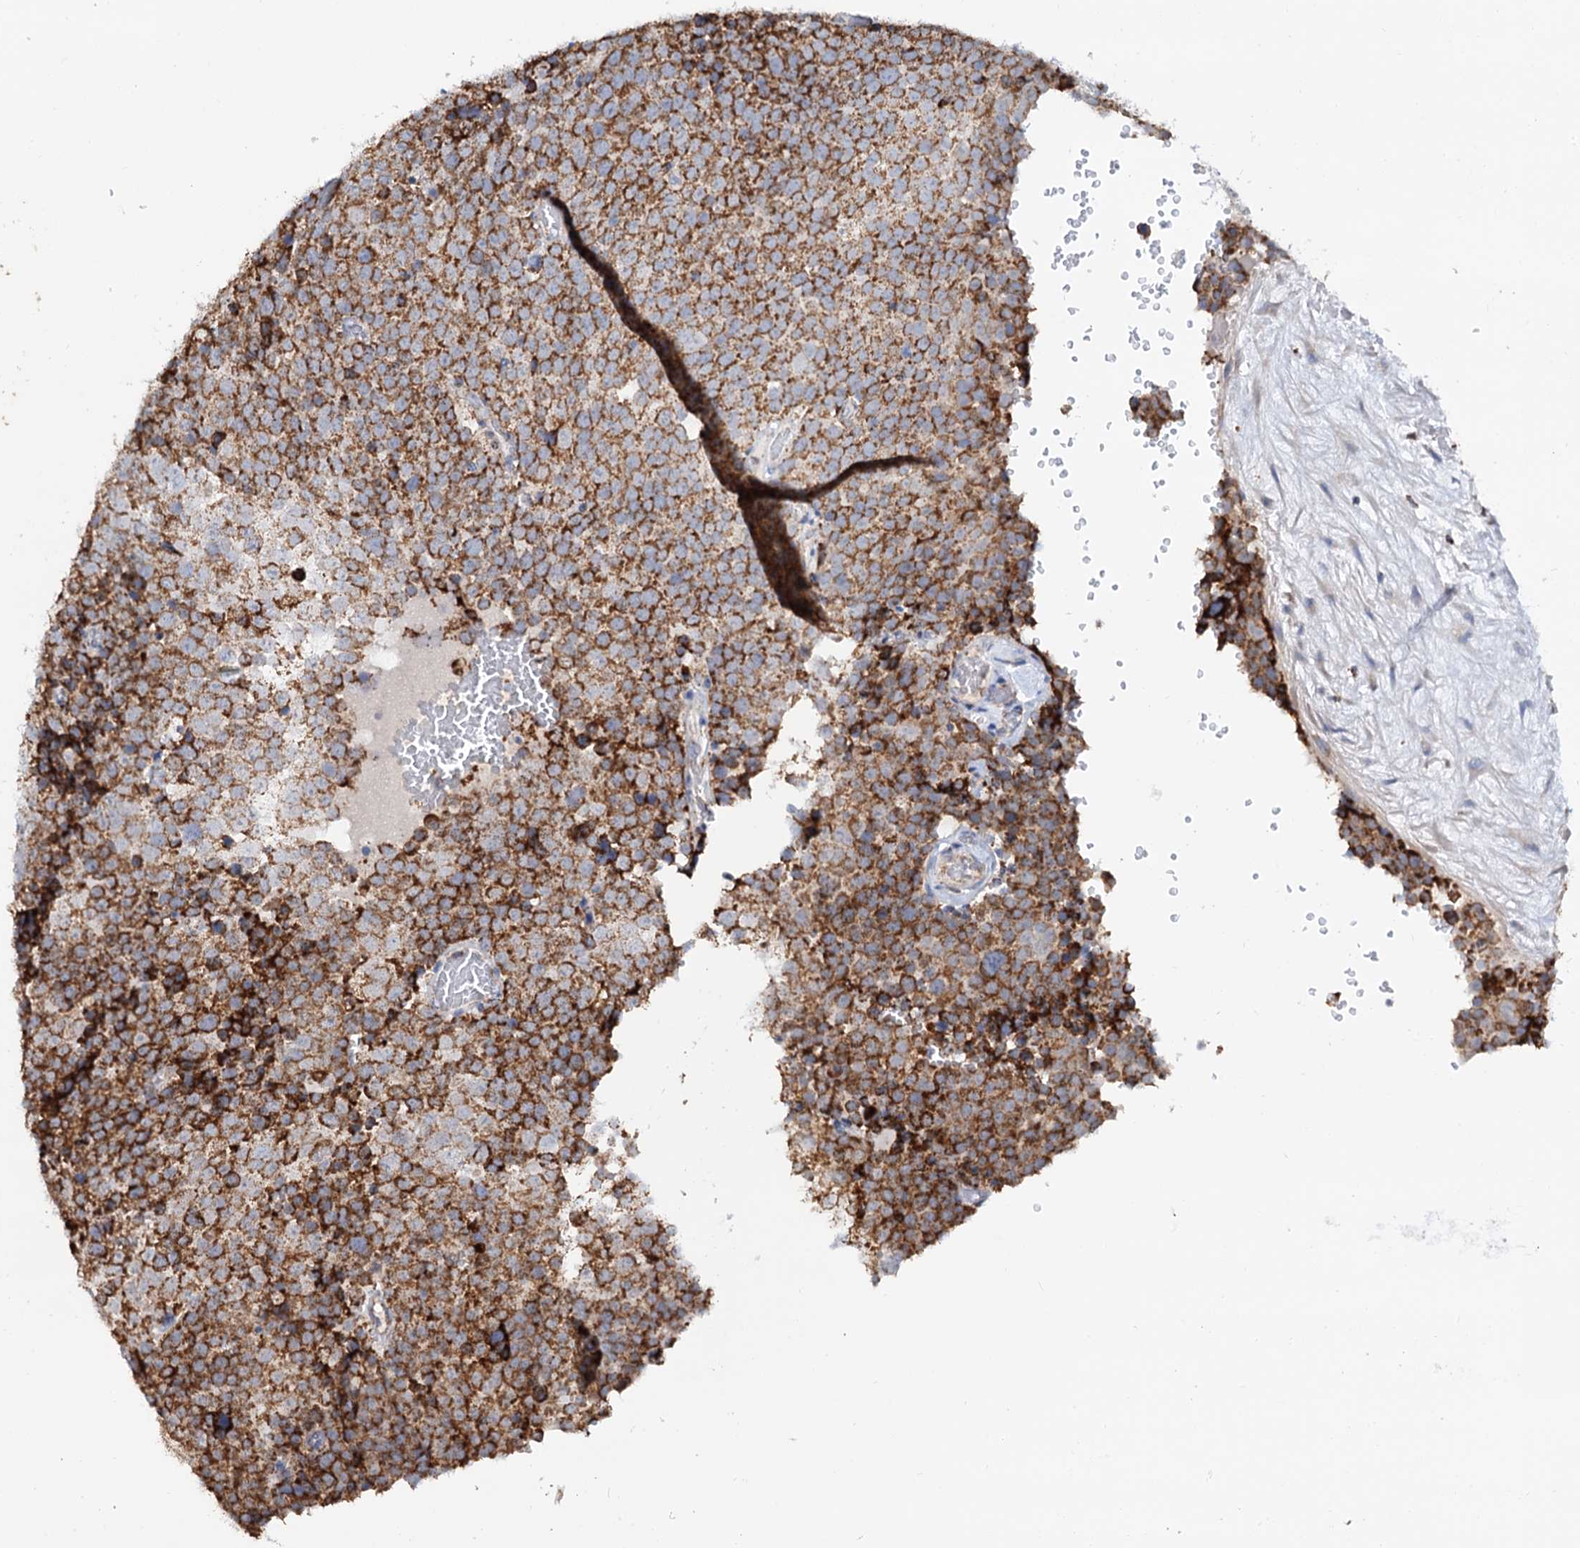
{"staining": {"intensity": "strong", "quantity": ">75%", "location": "cytoplasmic/membranous"}, "tissue": "testis cancer", "cell_type": "Tumor cells", "image_type": "cancer", "snomed": [{"axis": "morphology", "description": "Seminoma, NOS"}, {"axis": "topography", "description": "Testis"}], "caption": "Seminoma (testis) stained with a protein marker reveals strong staining in tumor cells.", "gene": "C2CD3", "patient": {"sex": "male", "age": 71}}